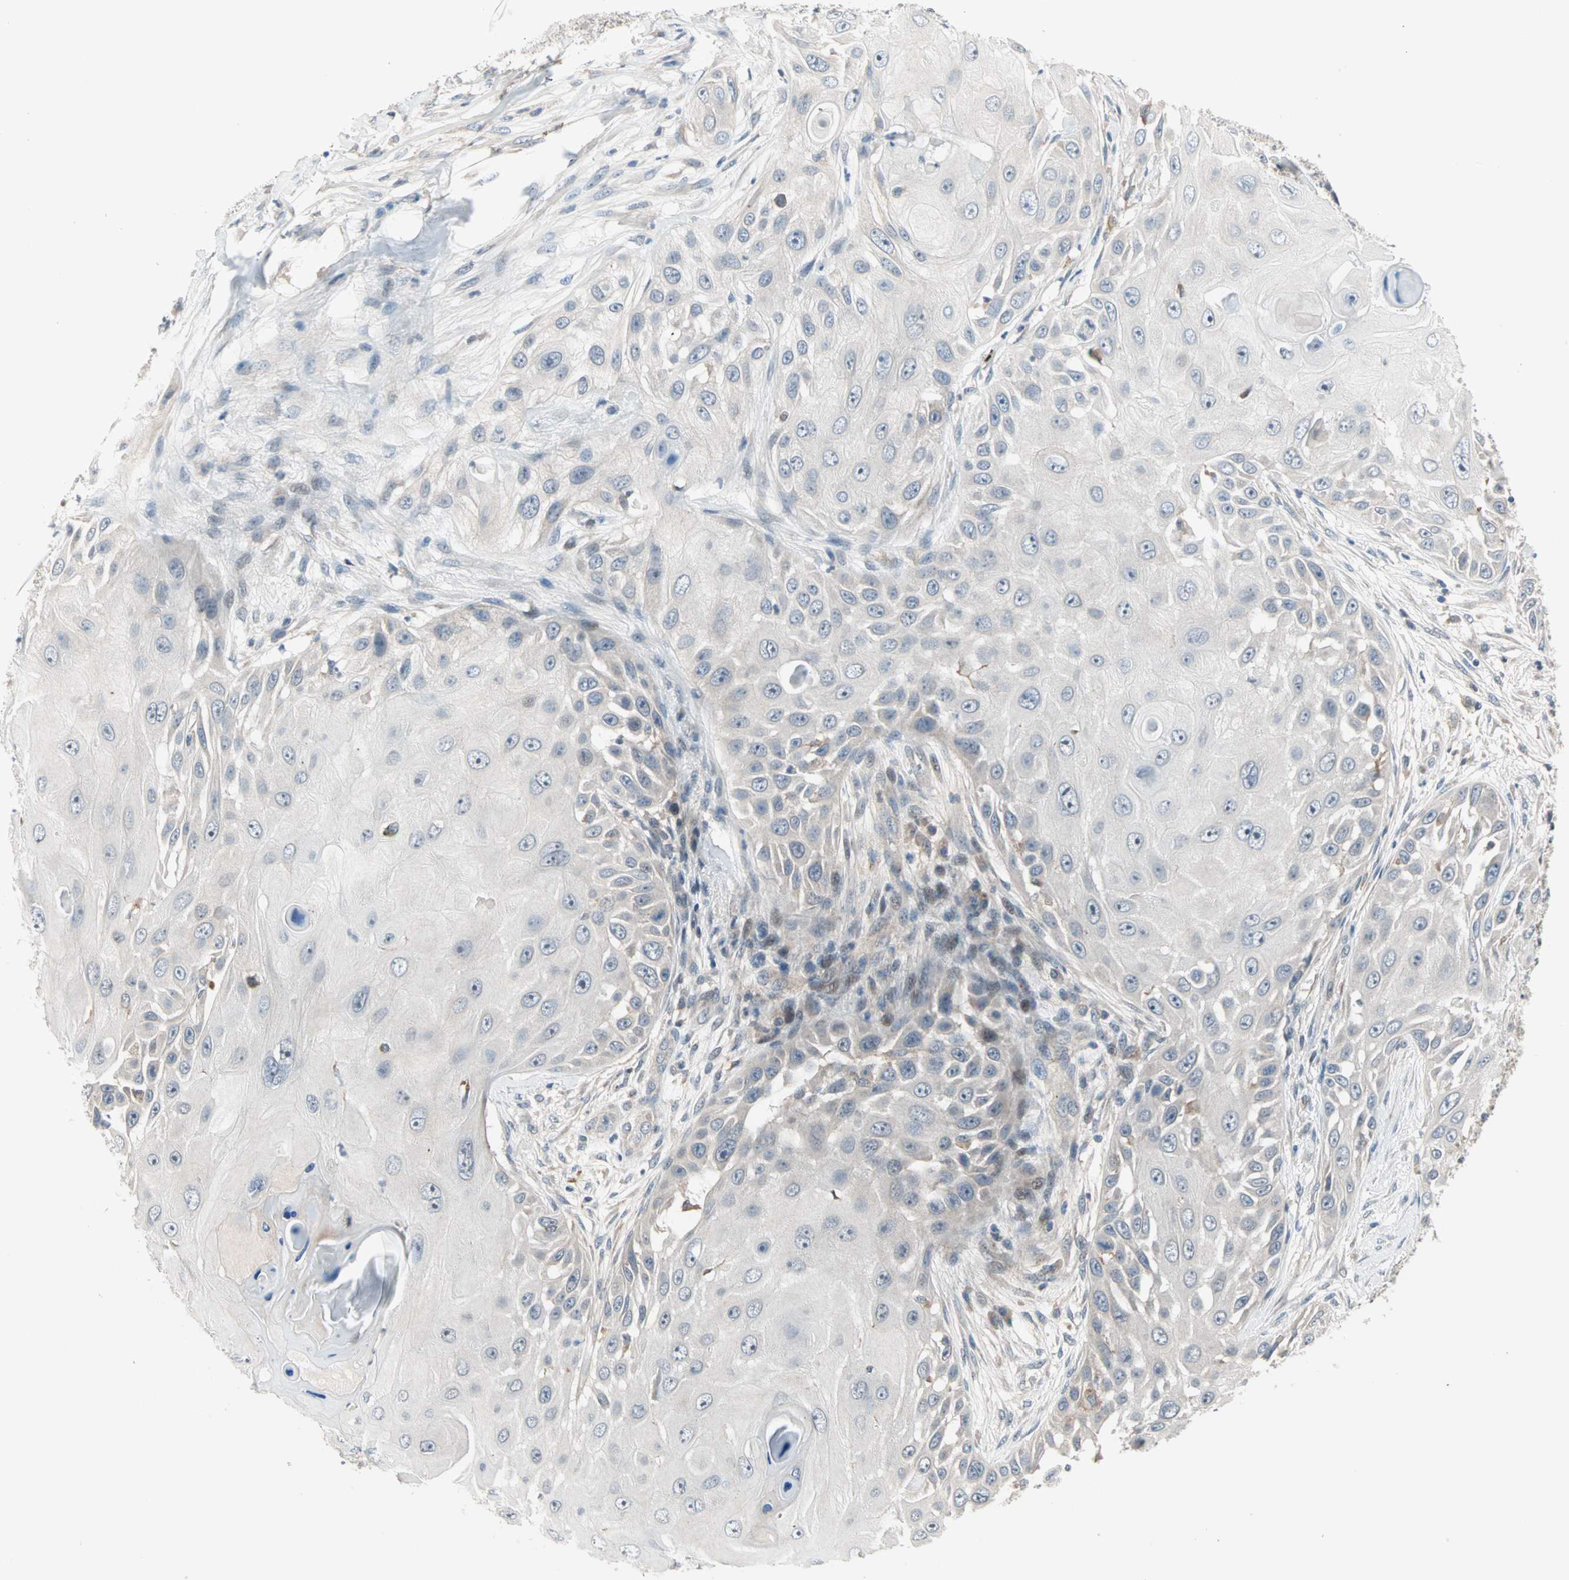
{"staining": {"intensity": "strong", "quantity": "<25%", "location": "cytoplasmic/membranous"}, "tissue": "skin cancer", "cell_type": "Tumor cells", "image_type": "cancer", "snomed": [{"axis": "morphology", "description": "Squamous cell carcinoma, NOS"}, {"axis": "topography", "description": "Skin"}], "caption": "Immunohistochemical staining of human skin cancer displays strong cytoplasmic/membranous protein positivity in approximately <25% of tumor cells.", "gene": "PROS1", "patient": {"sex": "female", "age": 44}}